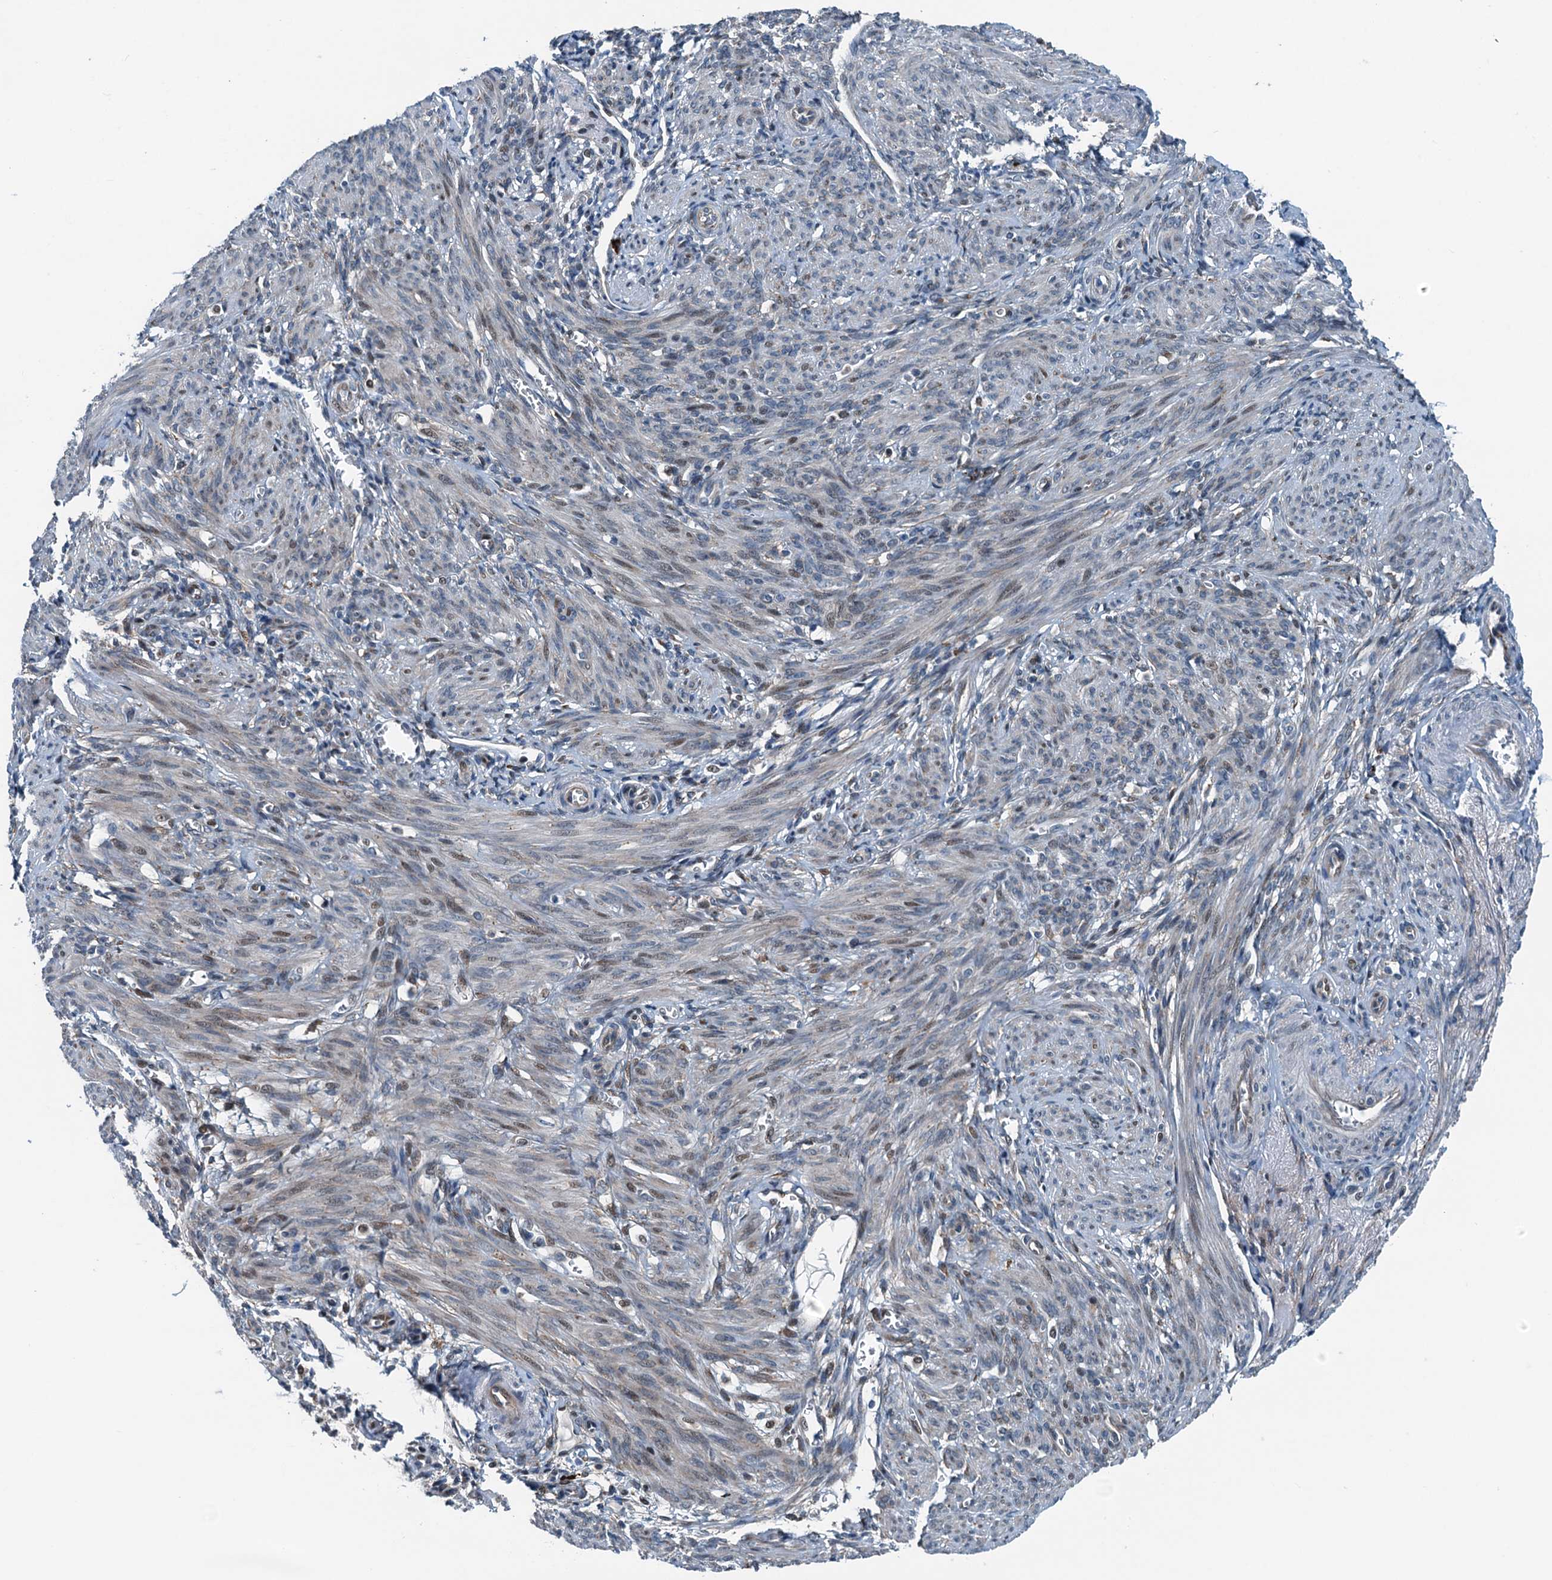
{"staining": {"intensity": "weak", "quantity": "<25%", "location": "nuclear"}, "tissue": "smooth muscle", "cell_type": "Smooth muscle cells", "image_type": "normal", "snomed": [{"axis": "morphology", "description": "Normal tissue, NOS"}, {"axis": "topography", "description": "Smooth muscle"}], "caption": "Immunohistochemistry (IHC) micrograph of benign smooth muscle: smooth muscle stained with DAB reveals no significant protein staining in smooth muscle cells. (DAB IHC, high magnification).", "gene": "TAMALIN", "patient": {"sex": "female", "age": 39}}